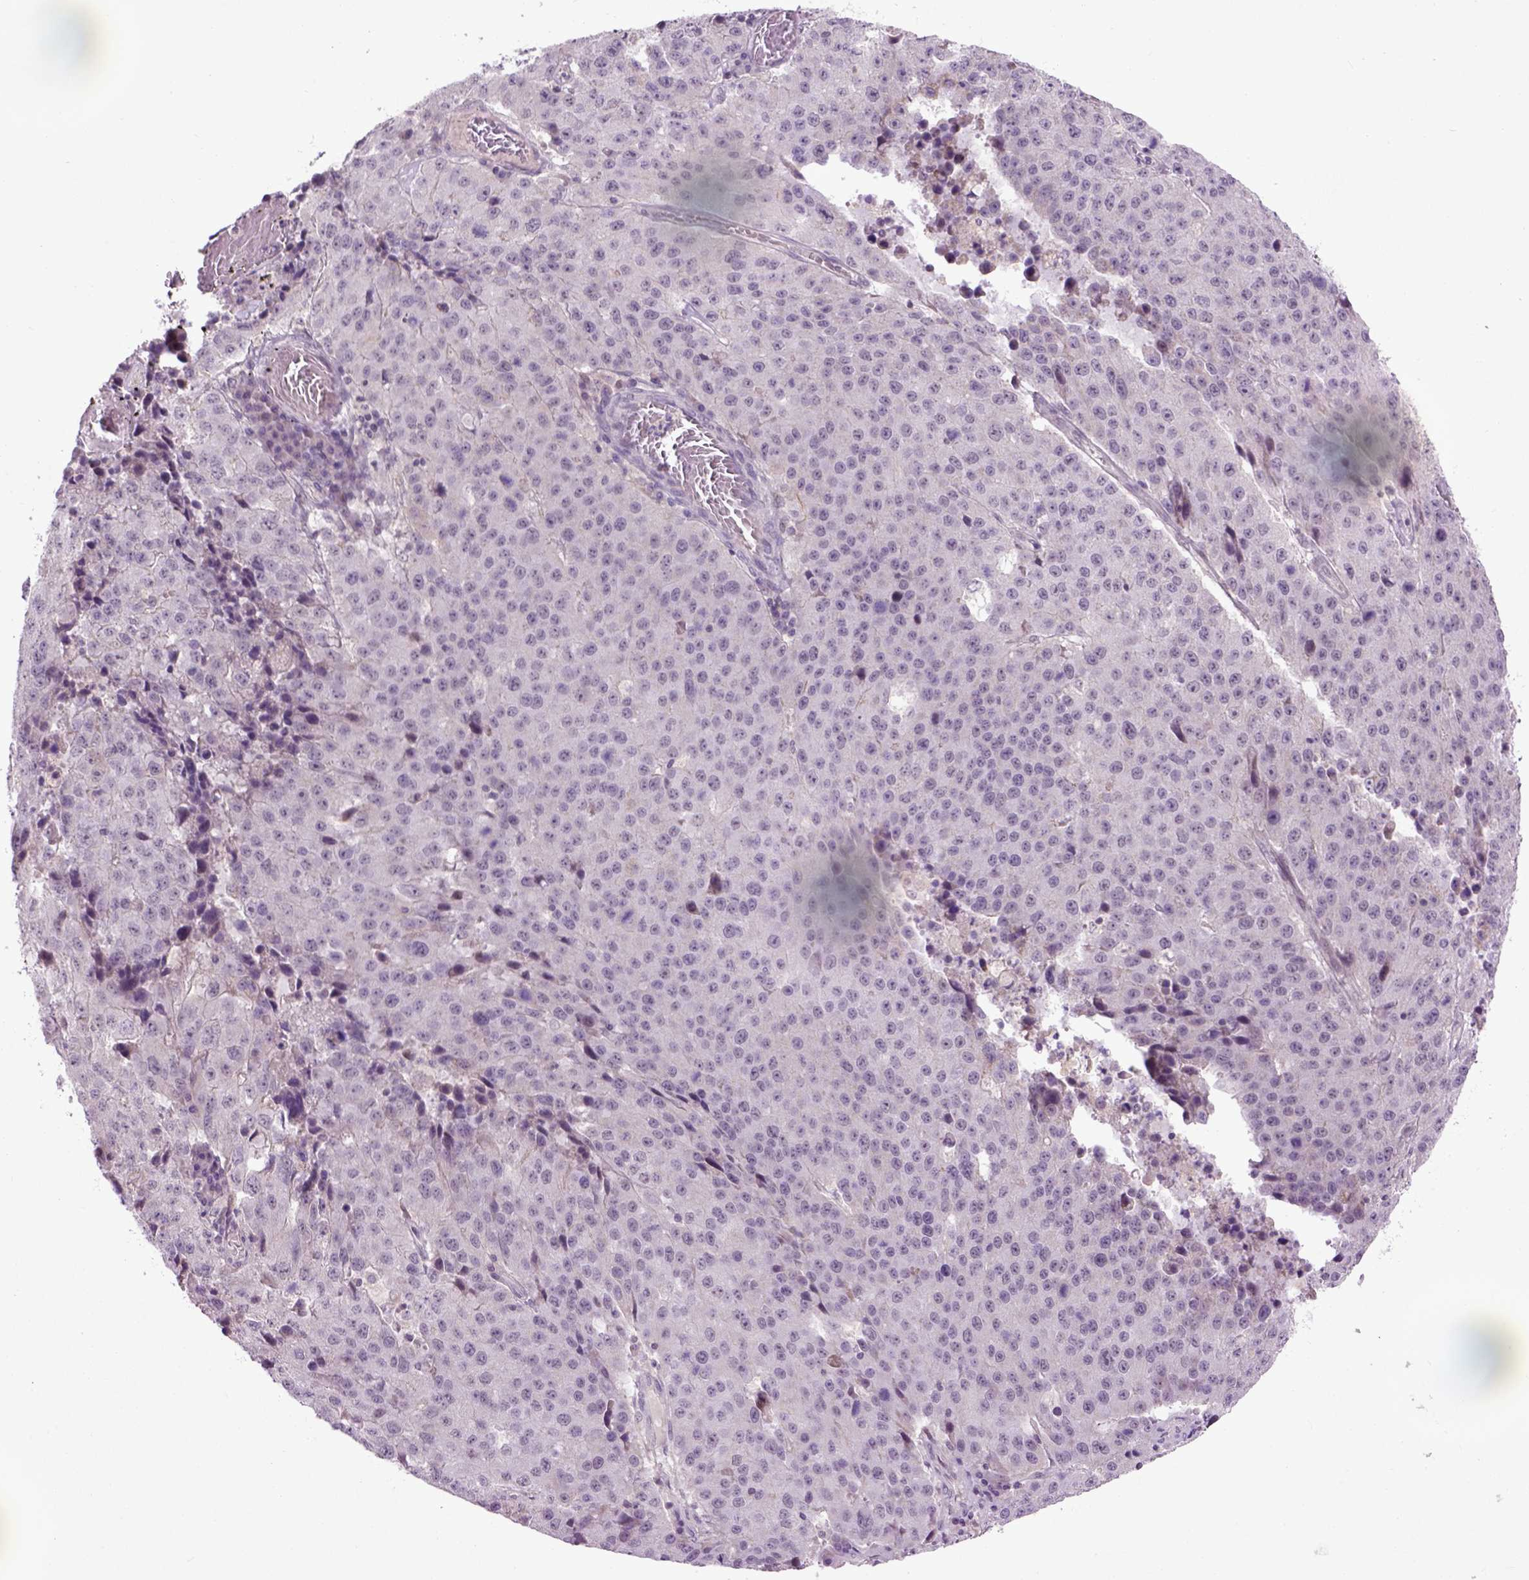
{"staining": {"intensity": "negative", "quantity": "none", "location": "none"}, "tissue": "stomach cancer", "cell_type": "Tumor cells", "image_type": "cancer", "snomed": [{"axis": "morphology", "description": "Adenocarcinoma, NOS"}, {"axis": "topography", "description": "Stomach"}], "caption": "Stomach adenocarcinoma stained for a protein using immunohistochemistry displays no positivity tumor cells.", "gene": "EMILIN3", "patient": {"sex": "male", "age": 71}}